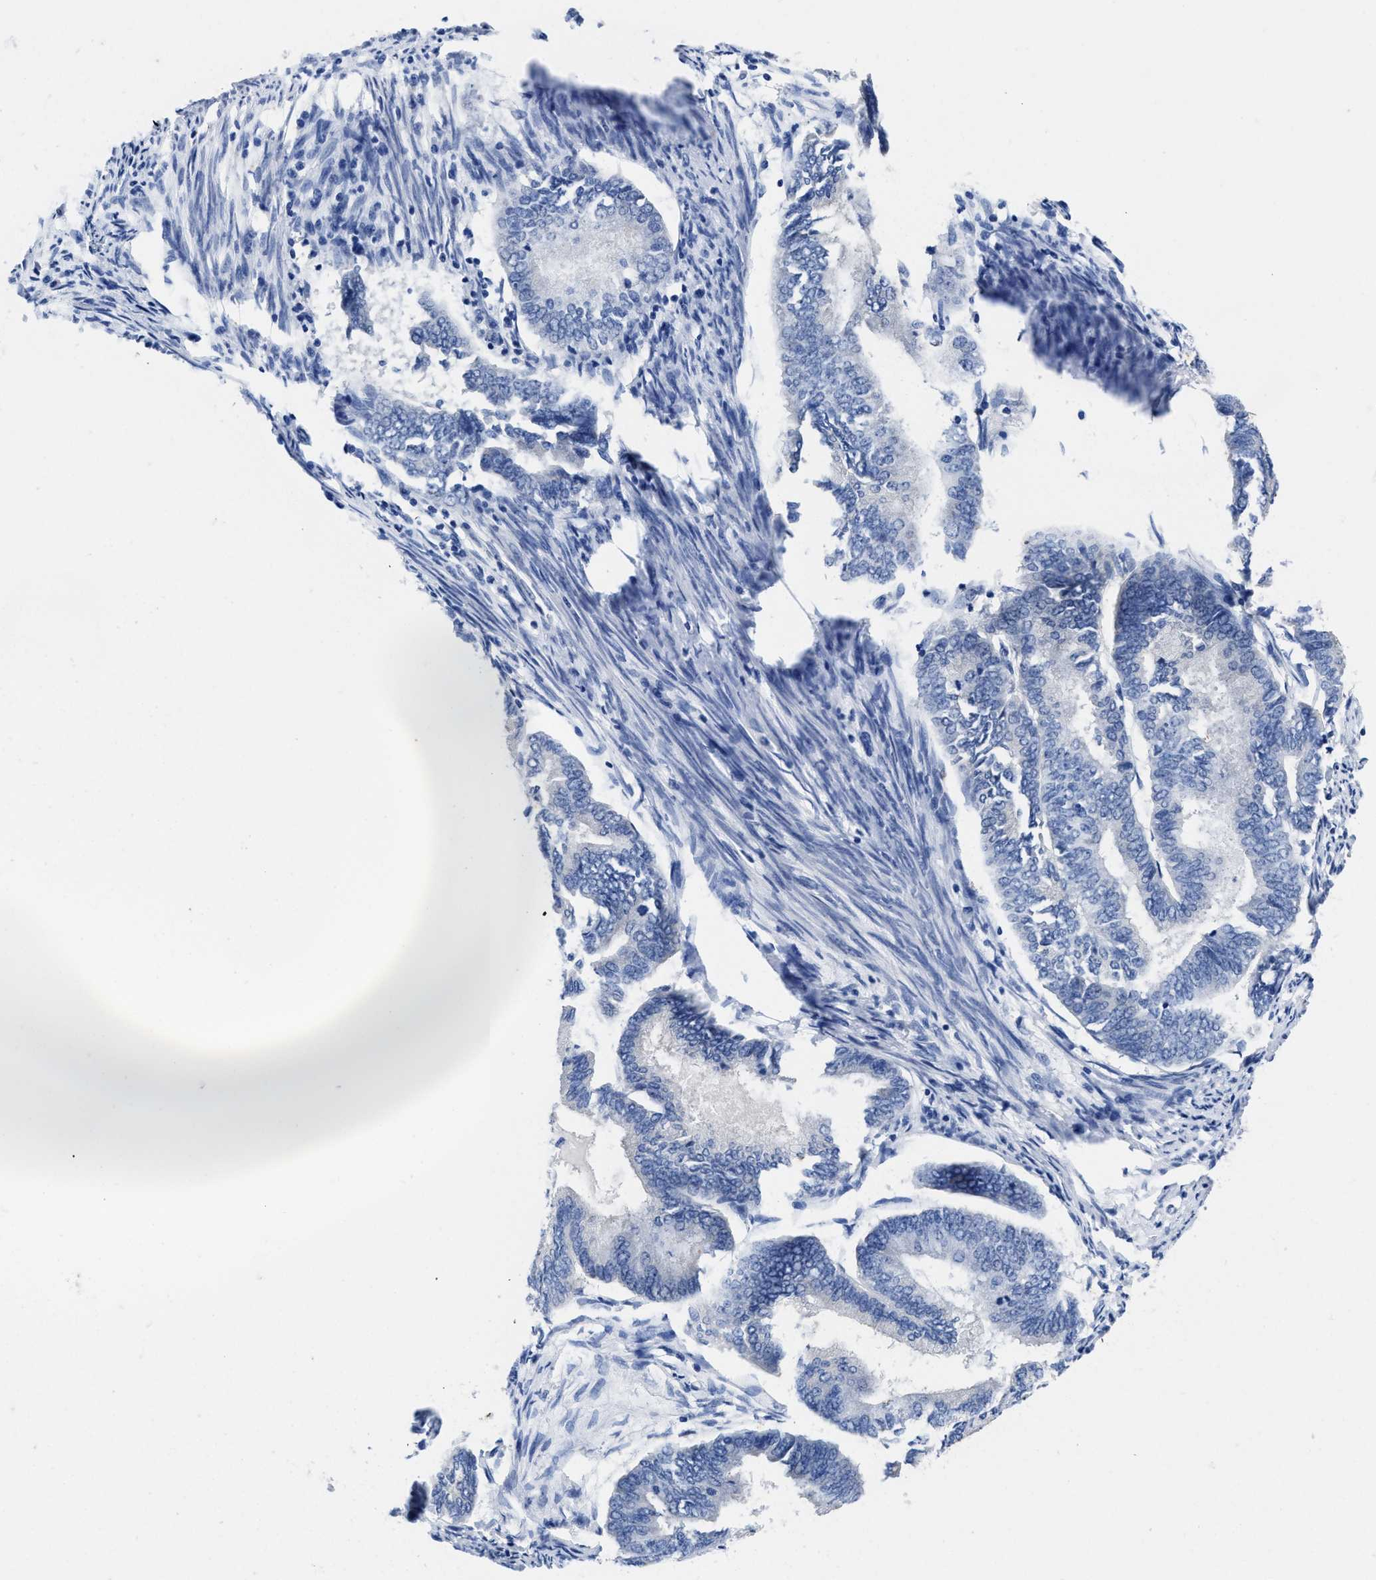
{"staining": {"intensity": "negative", "quantity": "none", "location": "none"}, "tissue": "endometrial cancer", "cell_type": "Tumor cells", "image_type": "cancer", "snomed": [{"axis": "morphology", "description": "Adenocarcinoma, NOS"}, {"axis": "topography", "description": "Endometrium"}], "caption": "Micrograph shows no protein positivity in tumor cells of endometrial cancer (adenocarcinoma) tissue.", "gene": "HOOK1", "patient": {"sex": "female", "age": 86}}